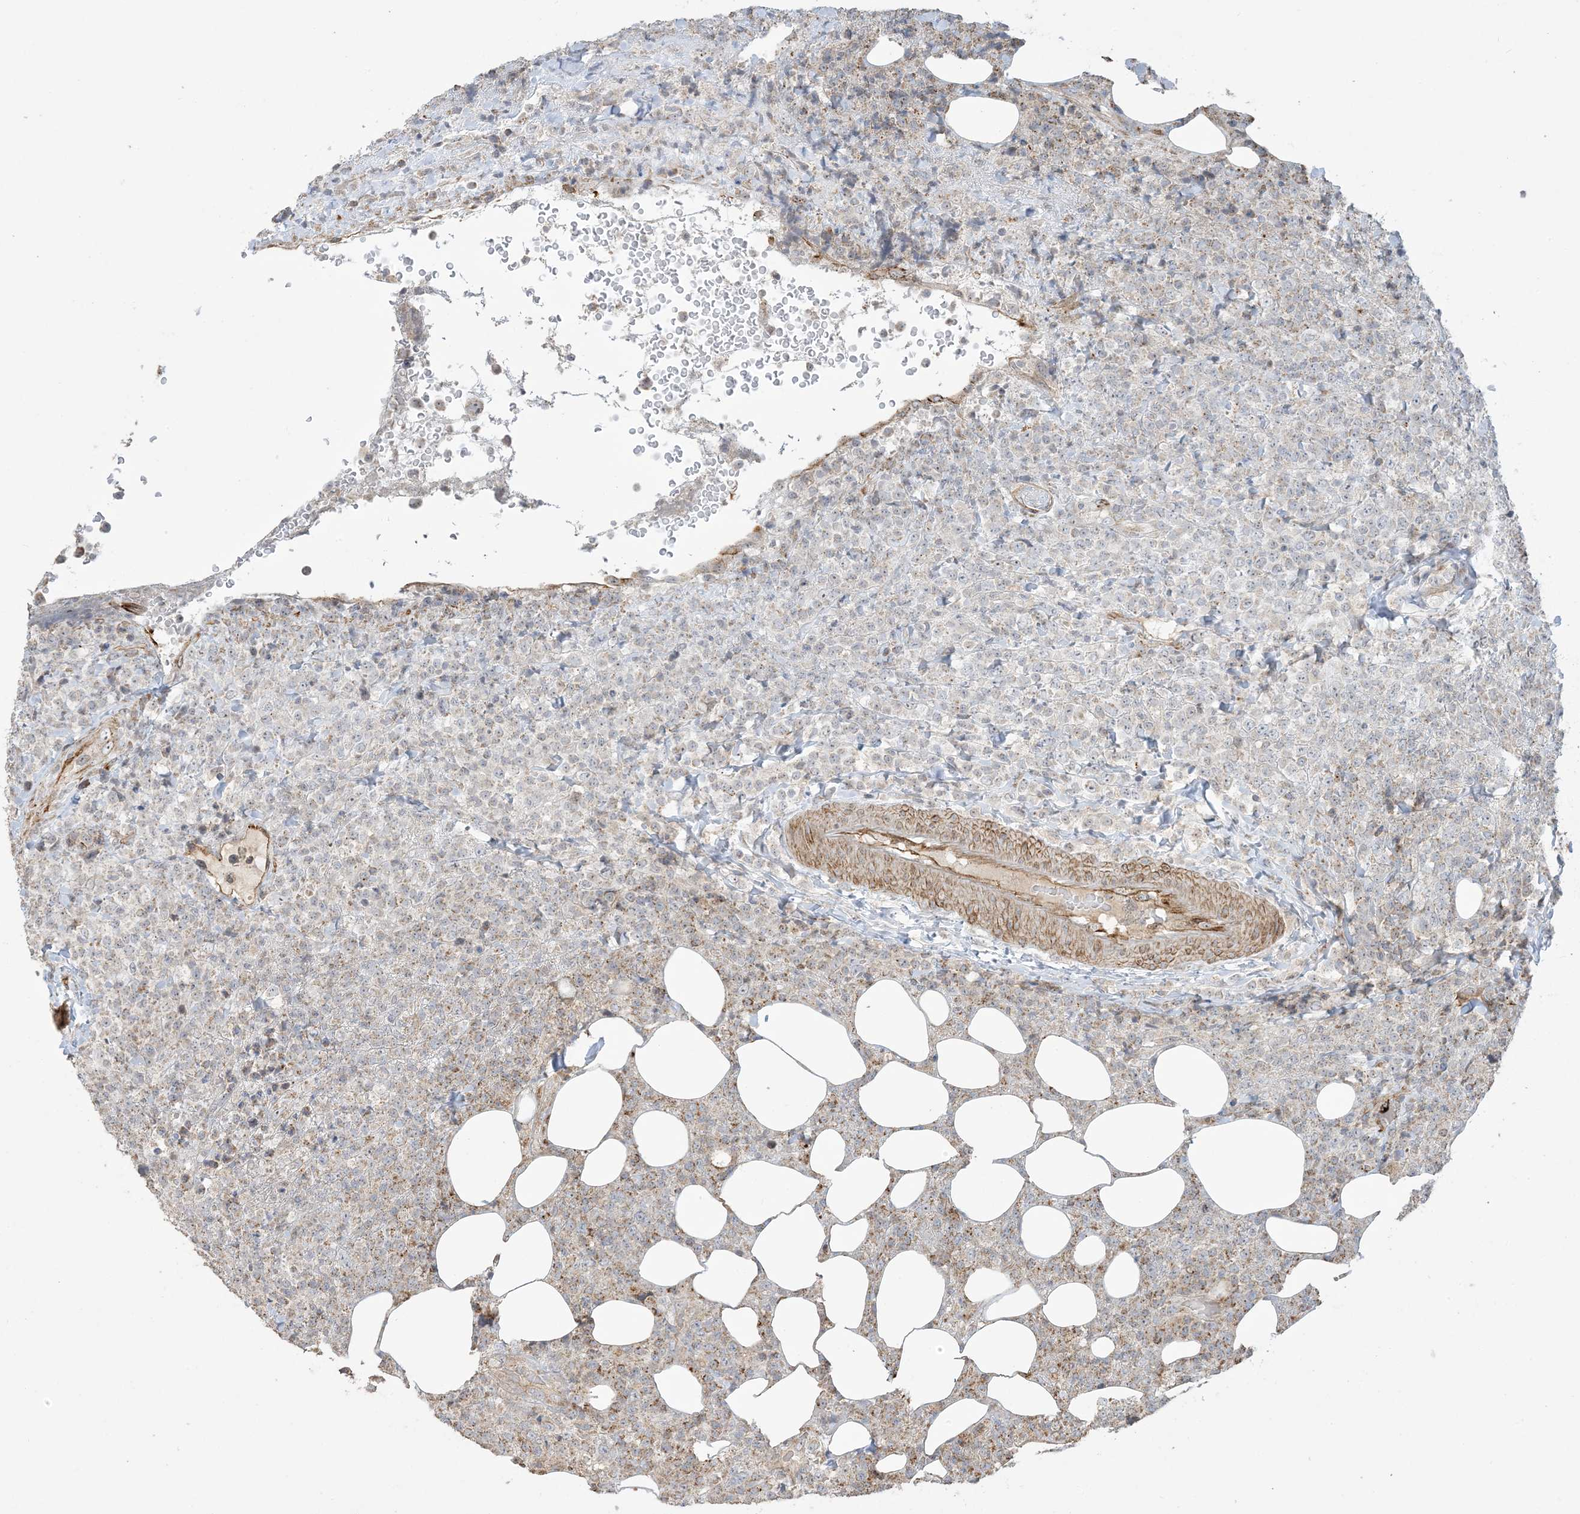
{"staining": {"intensity": "weak", "quantity": "<25%", "location": "cytoplasmic/membranous"}, "tissue": "lymphoma", "cell_type": "Tumor cells", "image_type": "cancer", "snomed": [{"axis": "morphology", "description": "Malignant lymphoma, non-Hodgkin's type, High grade"}, {"axis": "topography", "description": "Lymph node"}], "caption": "Photomicrograph shows no significant protein staining in tumor cells of lymphoma.", "gene": "AGA", "patient": {"sex": "male", "age": 13}}